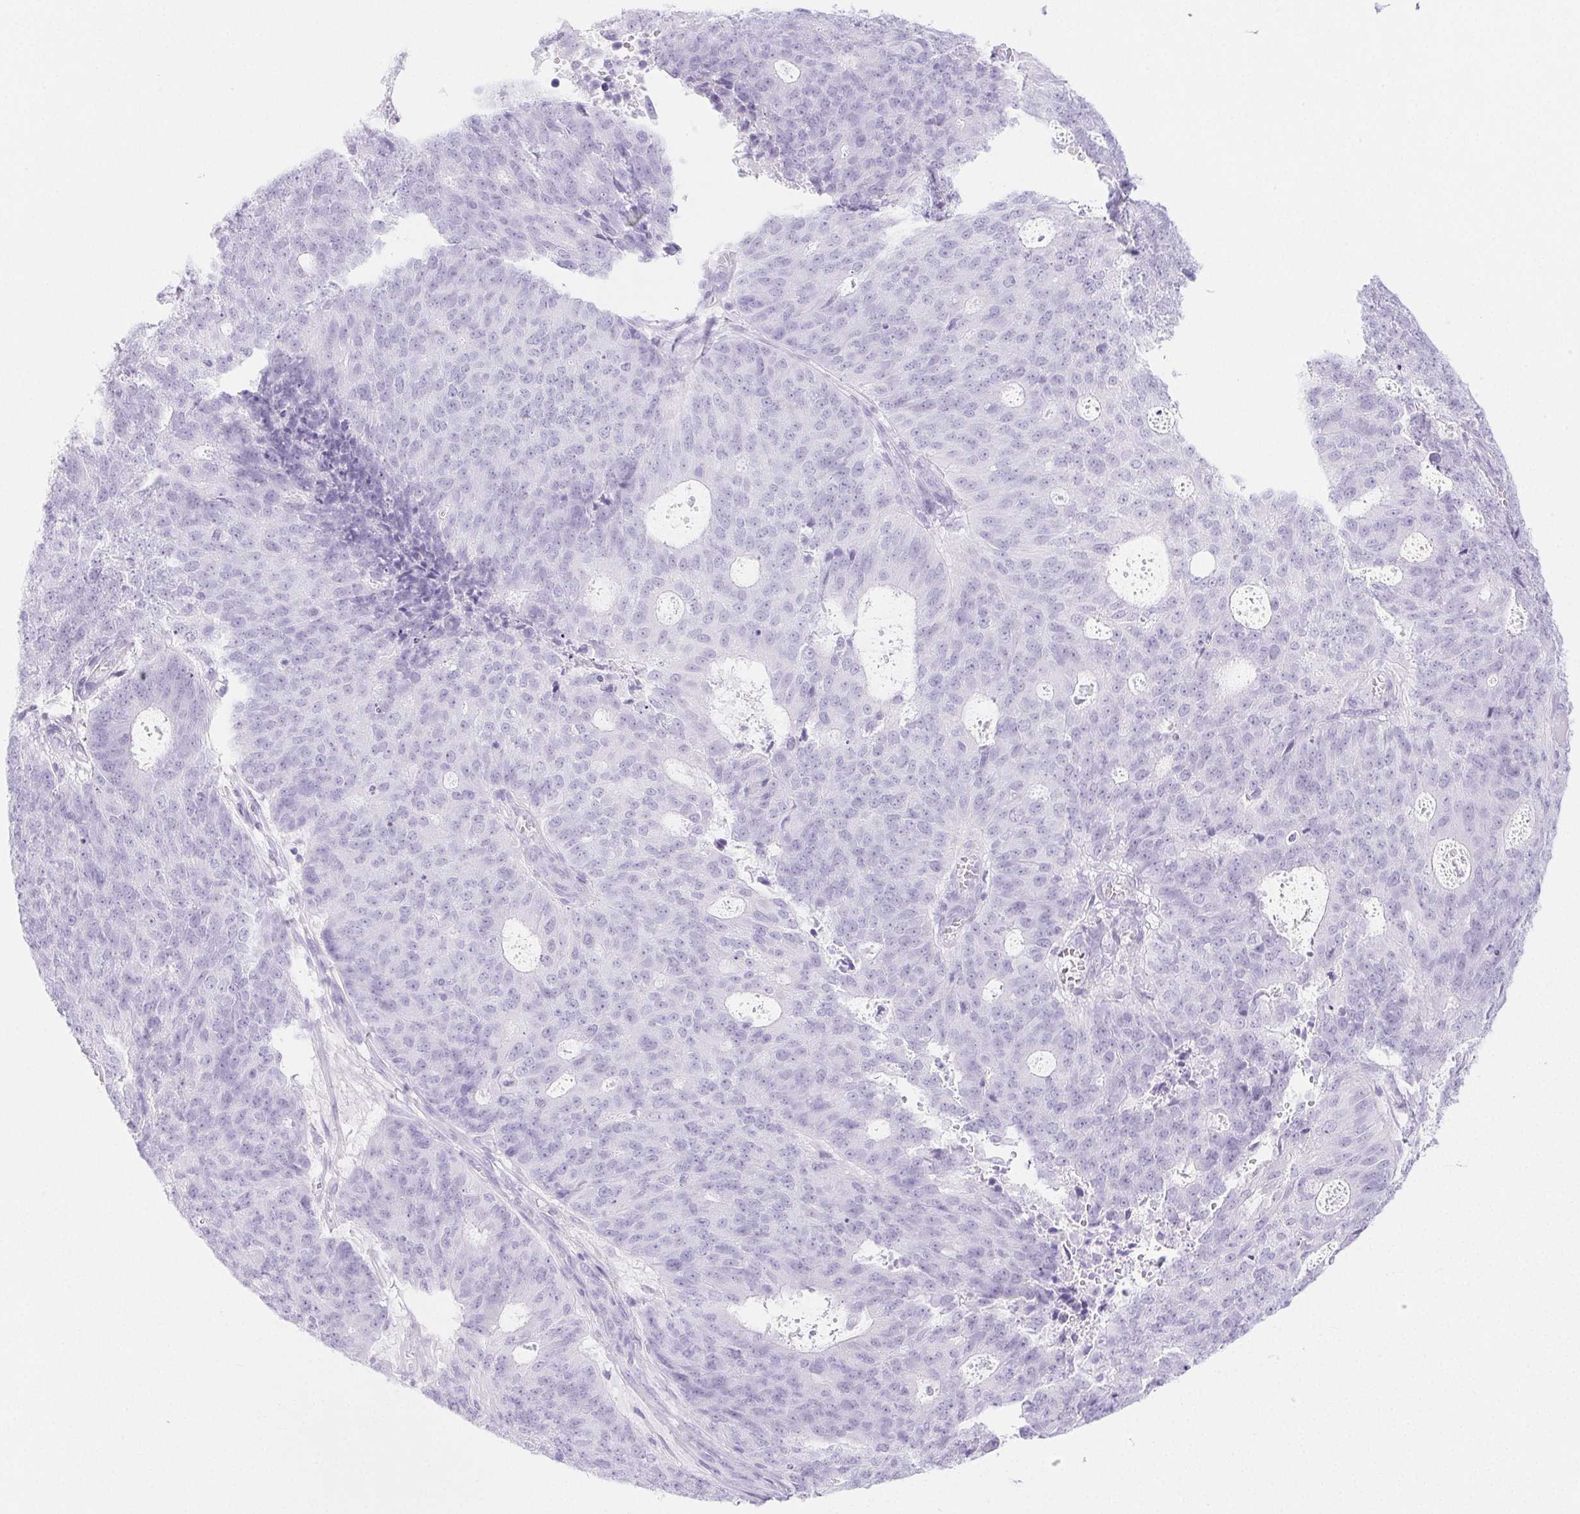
{"staining": {"intensity": "negative", "quantity": "none", "location": "none"}, "tissue": "endometrial cancer", "cell_type": "Tumor cells", "image_type": "cancer", "snomed": [{"axis": "morphology", "description": "Adenocarcinoma, NOS"}, {"axis": "topography", "description": "Endometrium"}], "caption": "There is no significant positivity in tumor cells of endometrial cancer (adenocarcinoma).", "gene": "PI3", "patient": {"sex": "female", "age": 82}}